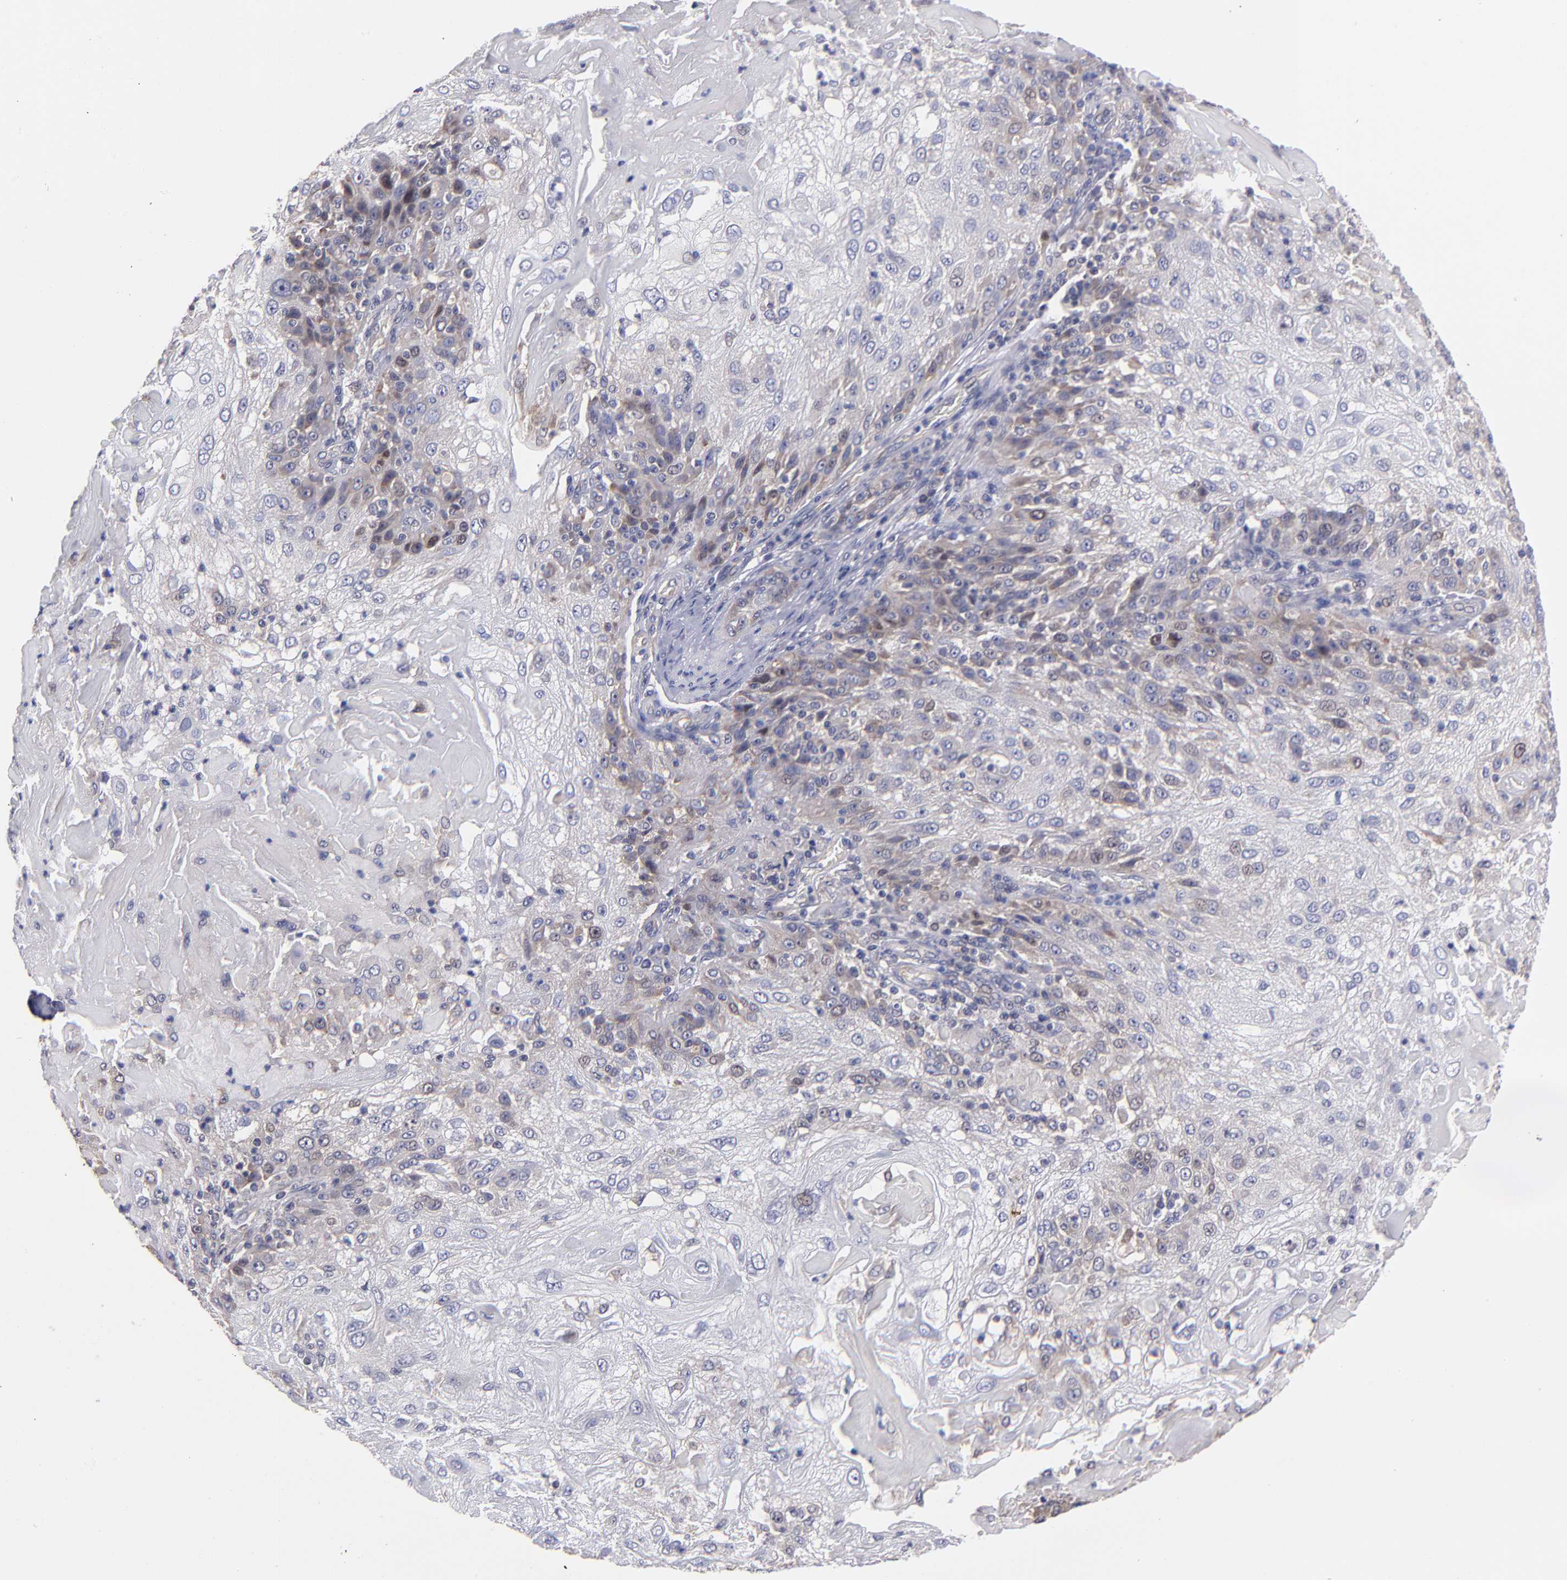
{"staining": {"intensity": "weak", "quantity": "<25%", "location": "cytoplasmic/membranous"}, "tissue": "skin cancer", "cell_type": "Tumor cells", "image_type": "cancer", "snomed": [{"axis": "morphology", "description": "Normal tissue, NOS"}, {"axis": "morphology", "description": "Squamous cell carcinoma, NOS"}, {"axis": "topography", "description": "Skin"}], "caption": "Tumor cells show no significant protein positivity in skin cancer.", "gene": "EIF3L", "patient": {"sex": "female", "age": 83}}